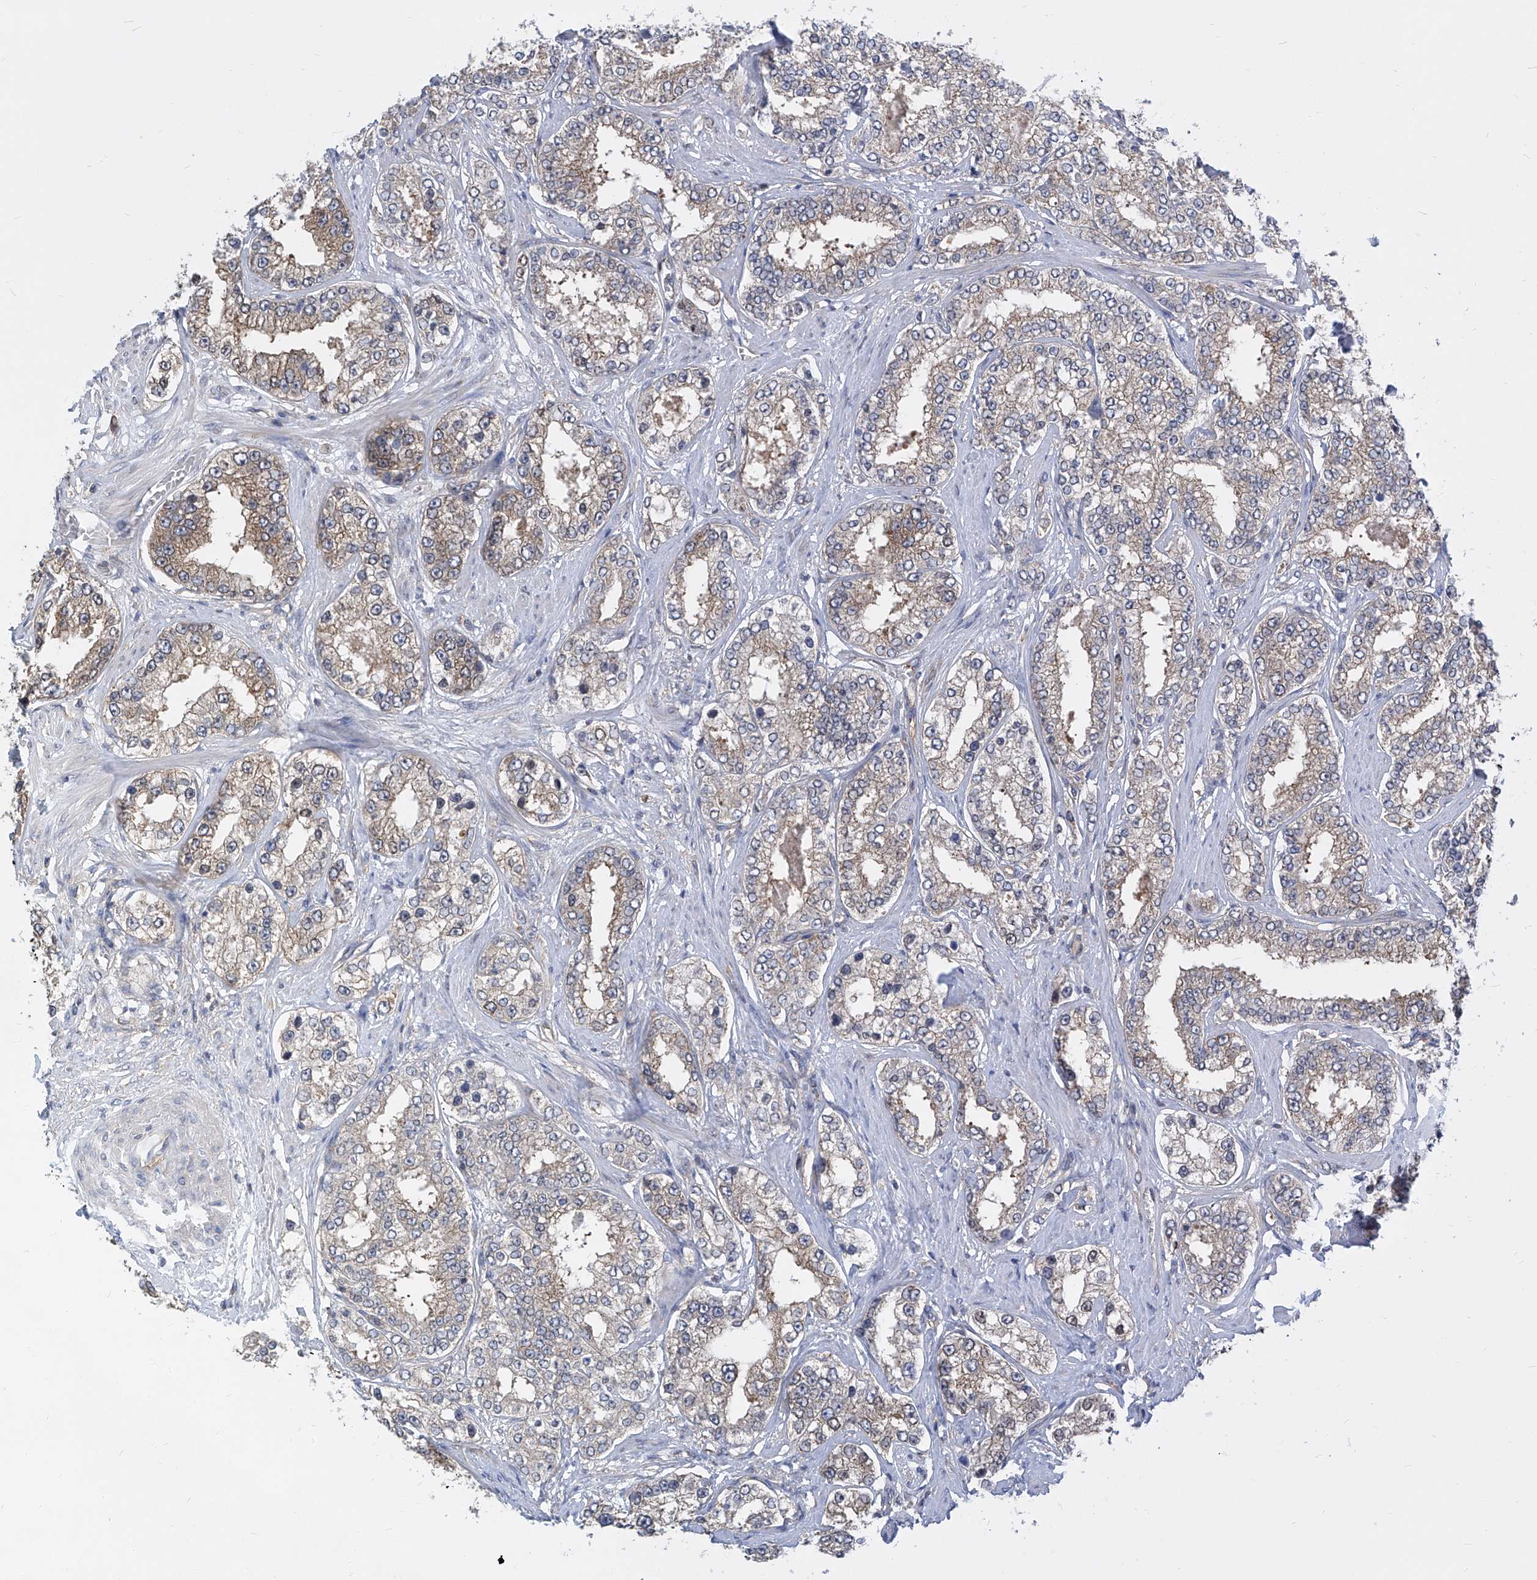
{"staining": {"intensity": "weak", "quantity": "25%-75%", "location": "cytoplasmic/membranous"}, "tissue": "prostate cancer", "cell_type": "Tumor cells", "image_type": "cancer", "snomed": [{"axis": "morphology", "description": "Normal tissue, NOS"}, {"axis": "morphology", "description": "Adenocarcinoma, High grade"}, {"axis": "topography", "description": "Prostate"}], "caption": "The photomicrograph shows a brown stain indicating the presence of a protein in the cytoplasmic/membranous of tumor cells in high-grade adenocarcinoma (prostate). Immunohistochemistry stains the protein in brown and the nuclei are stained blue.", "gene": "EIF3M", "patient": {"sex": "male", "age": 83}}